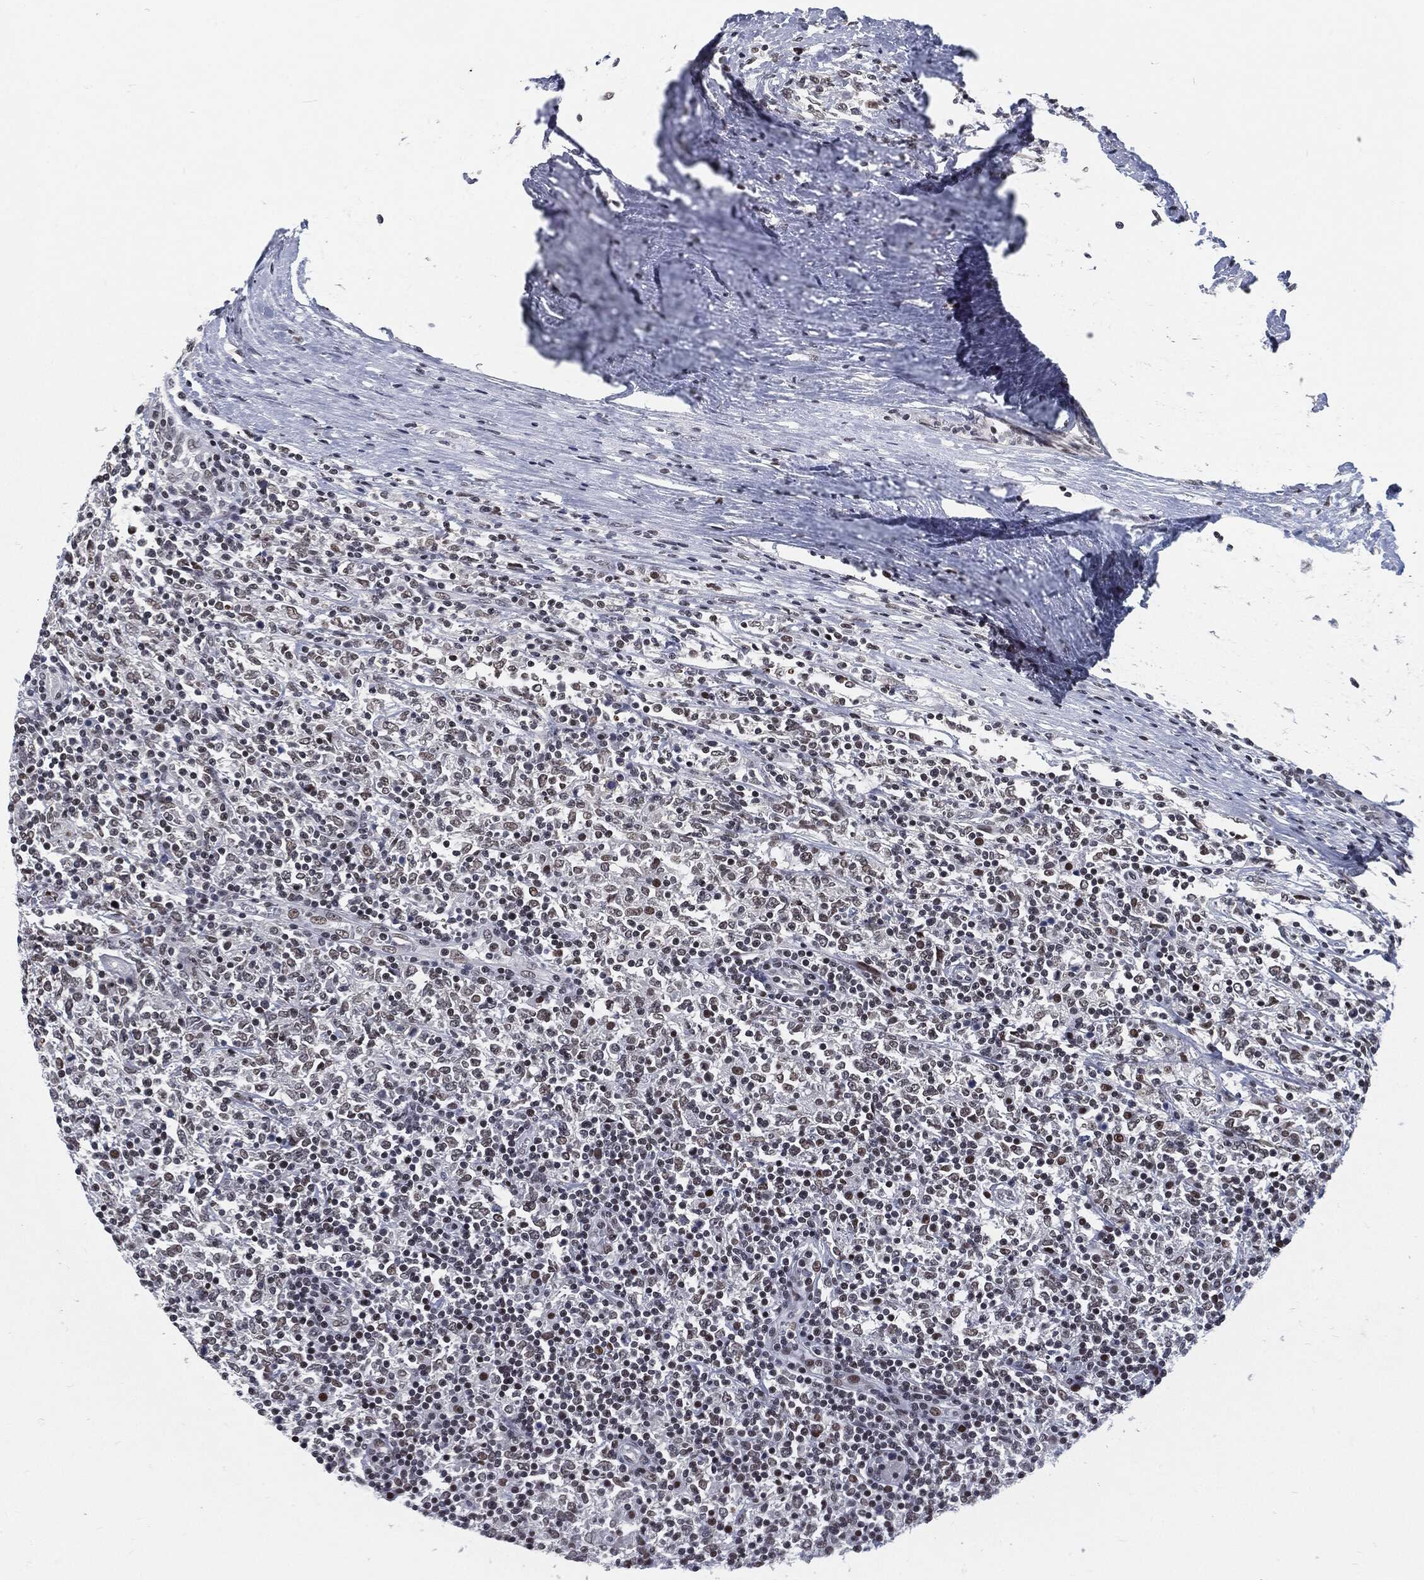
{"staining": {"intensity": "weak", "quantity": "<25%", "location": "nuclear"}, "tissue": "lymphoma", "cell_type": "Tumor cells", "image_type": "cancer", "snomed": [{"axis": "morphology", "description": "Malignant lymphoma, non-Hodgkin's type, High grade"}, {"axis": "topography", "description": "Lymph node"}], "caption": "Tumor cells are negative for brown protein staining in high-grade malignant lymphoma, non-Hodgkin's type.", "gene": "ANXA1", "patient": {"sex": "female", "age": 84}}